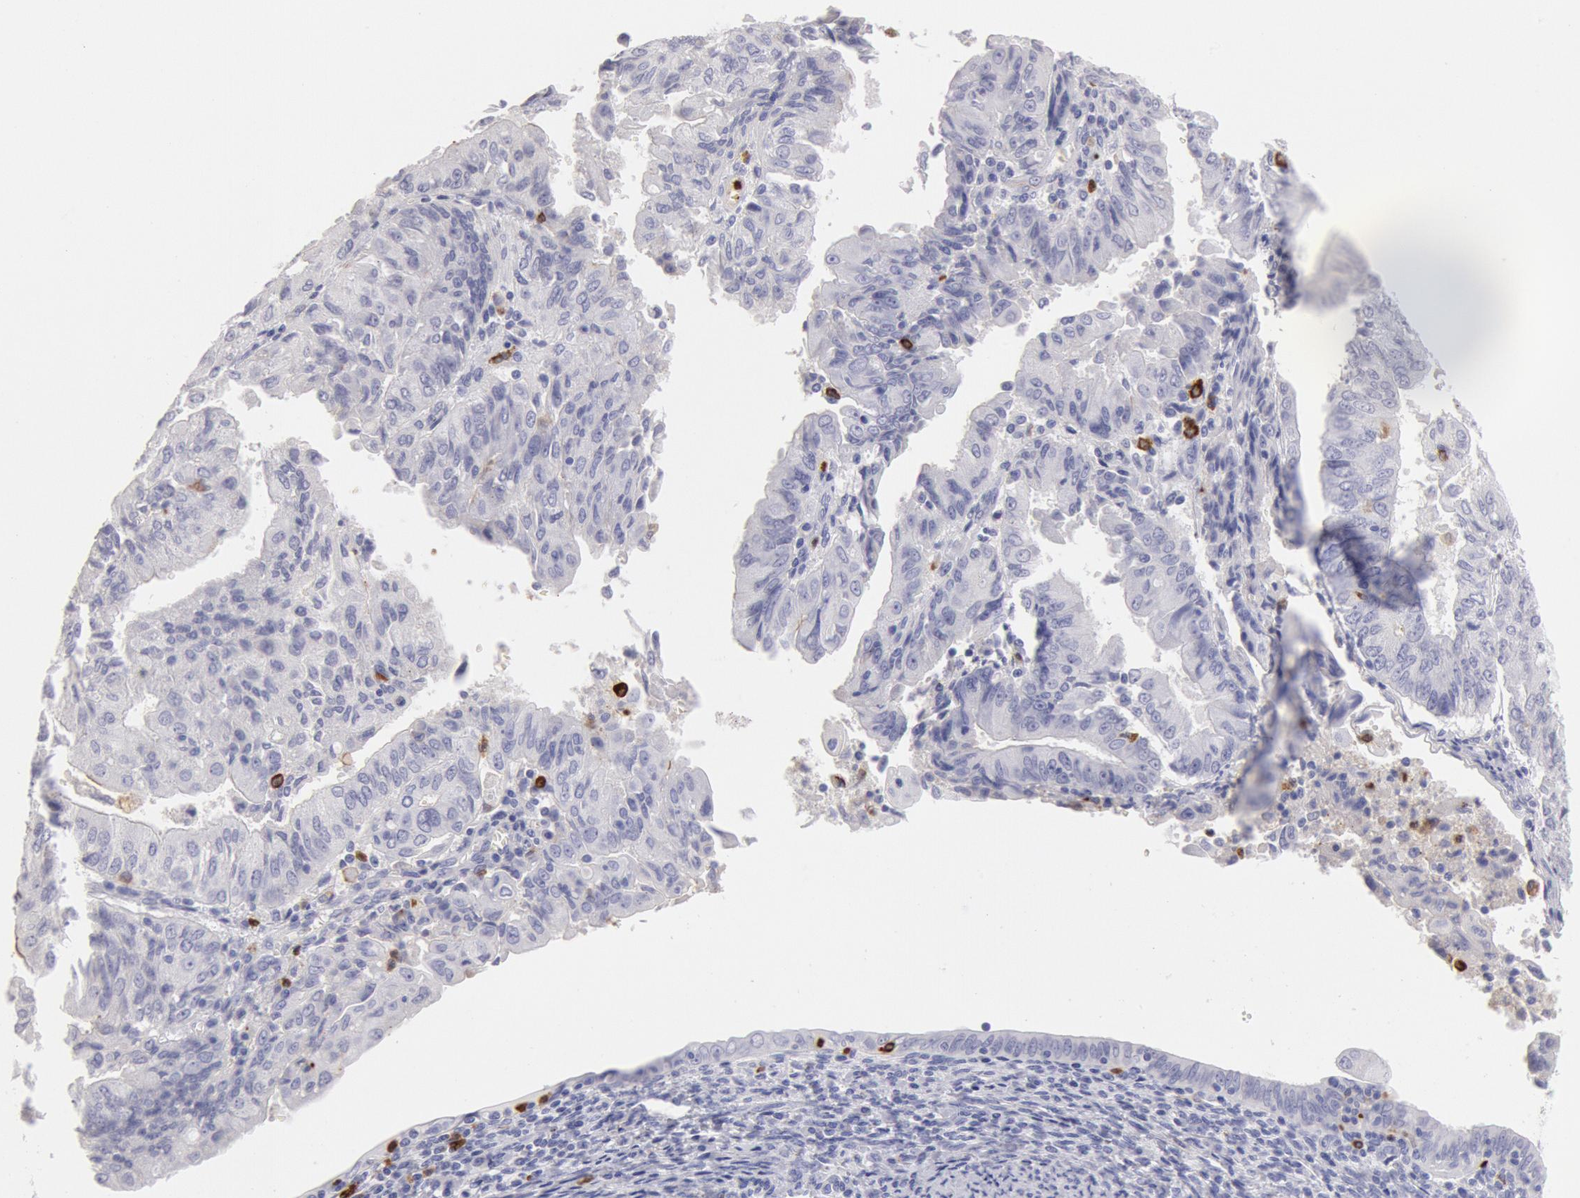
{"staining": {"intensity": "negative", "quantity": "none", "location": "none"}, "tissue": "endometrial cancer", "cell_type": "Tumor cells", "image_type": "cancer", "snomed": [{"axis": "morphology", "description": "Adenocarcinoma, NOS"}, {"axis": "topography", "description": "Endometrium"}], "caption": "An immunohistochemistry (IHC) micrograph of endometrial cancer is shown. There is no staining in tumor cells of endometrial cancer.", "gene": "FCN1", "patient": {"sex": "female", "age": 75}}